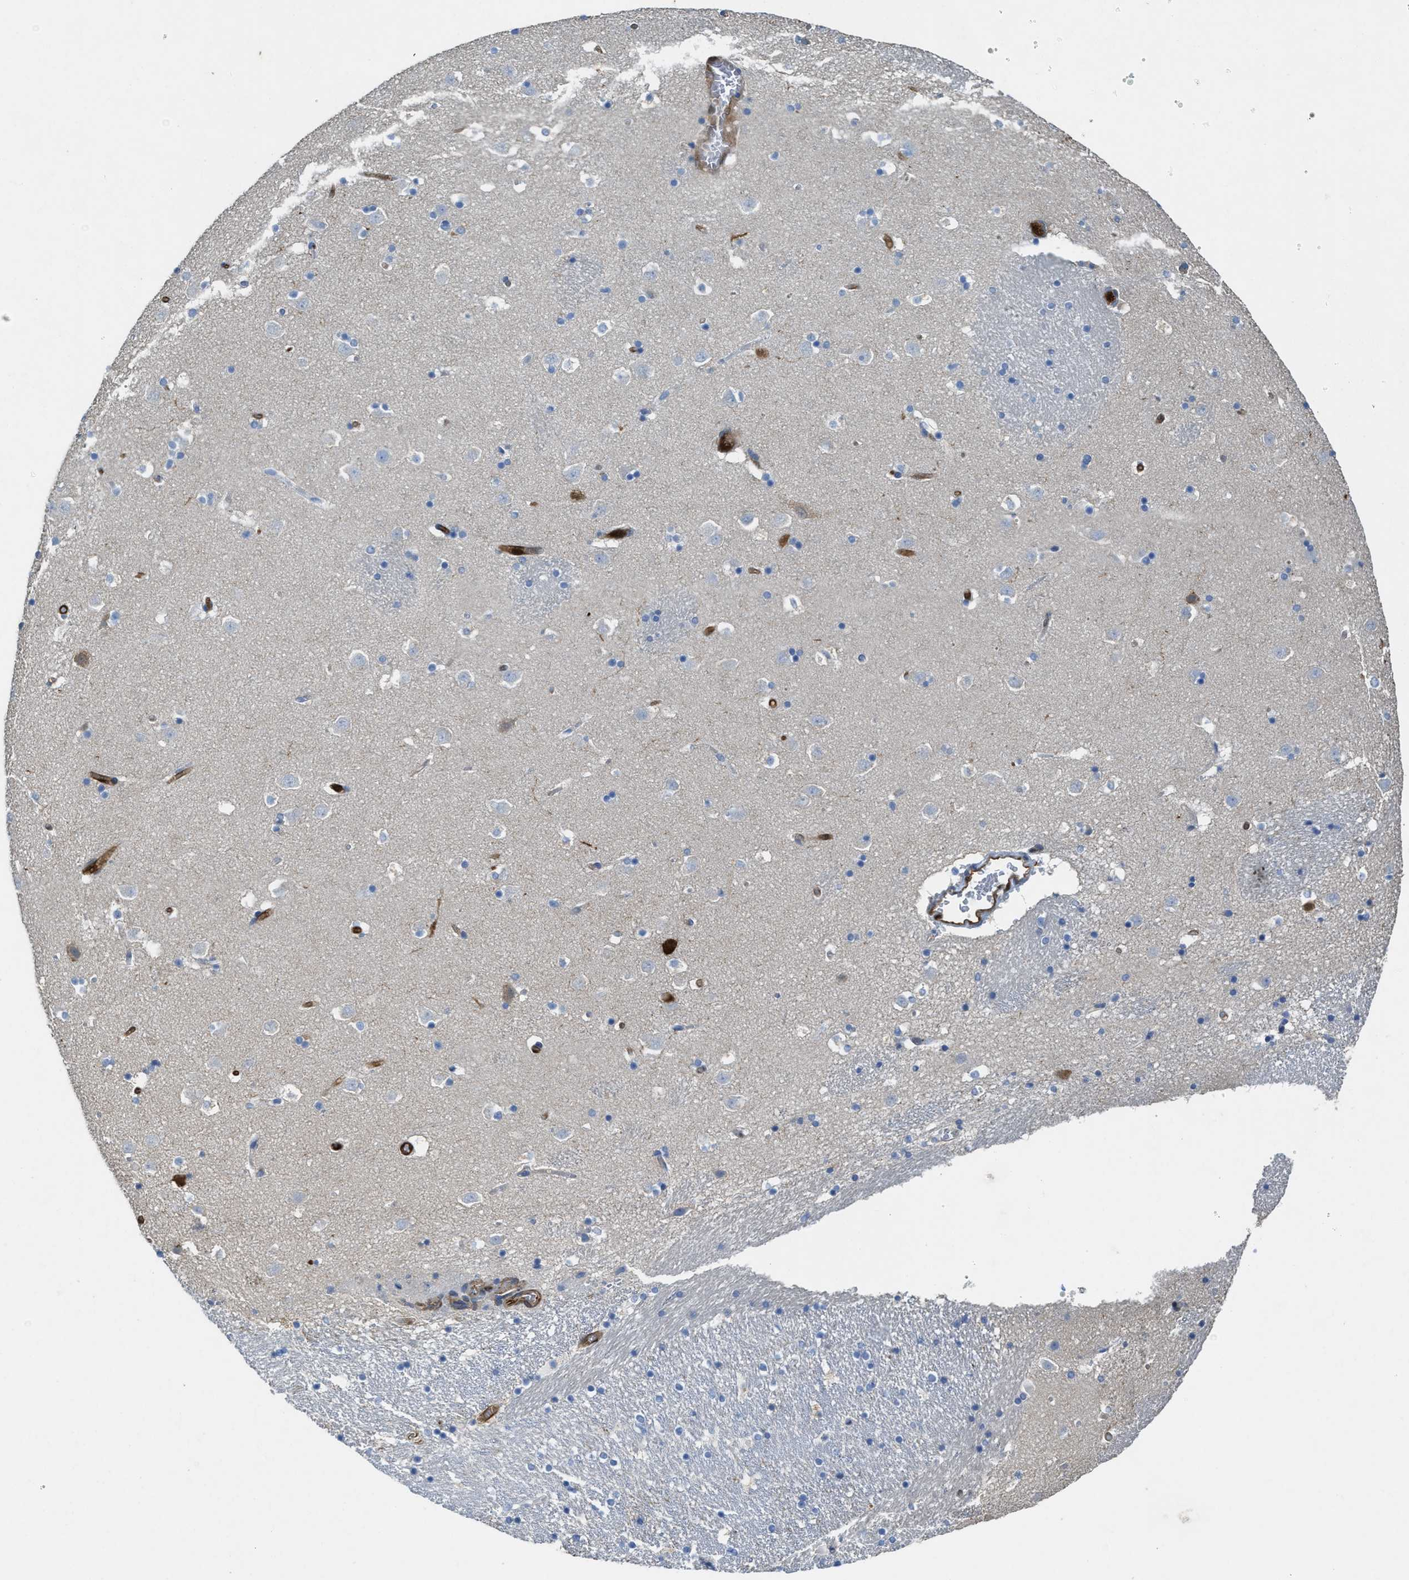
{"staining": {"intensity": "moderate", "quantity": "<25%", "location": "cytoplasmic/membranous,nuclear"}, "tissue": "caudate", "cell_type": "Glial cells", "image_type": "normal", "snomed": [{"axis": "morphology", "description": "Normal tissue, NOS"}, {"axis": "topography", "description": "Lateral ventricle wall"}], "caption": "Protein analysis of normal caudate demonstrates moderate cytoplasmic/membranous,nuclear staining in about <25% of glial cells.", "gene": "ASS1", "patient": {"sex": "male", "age": 45}}